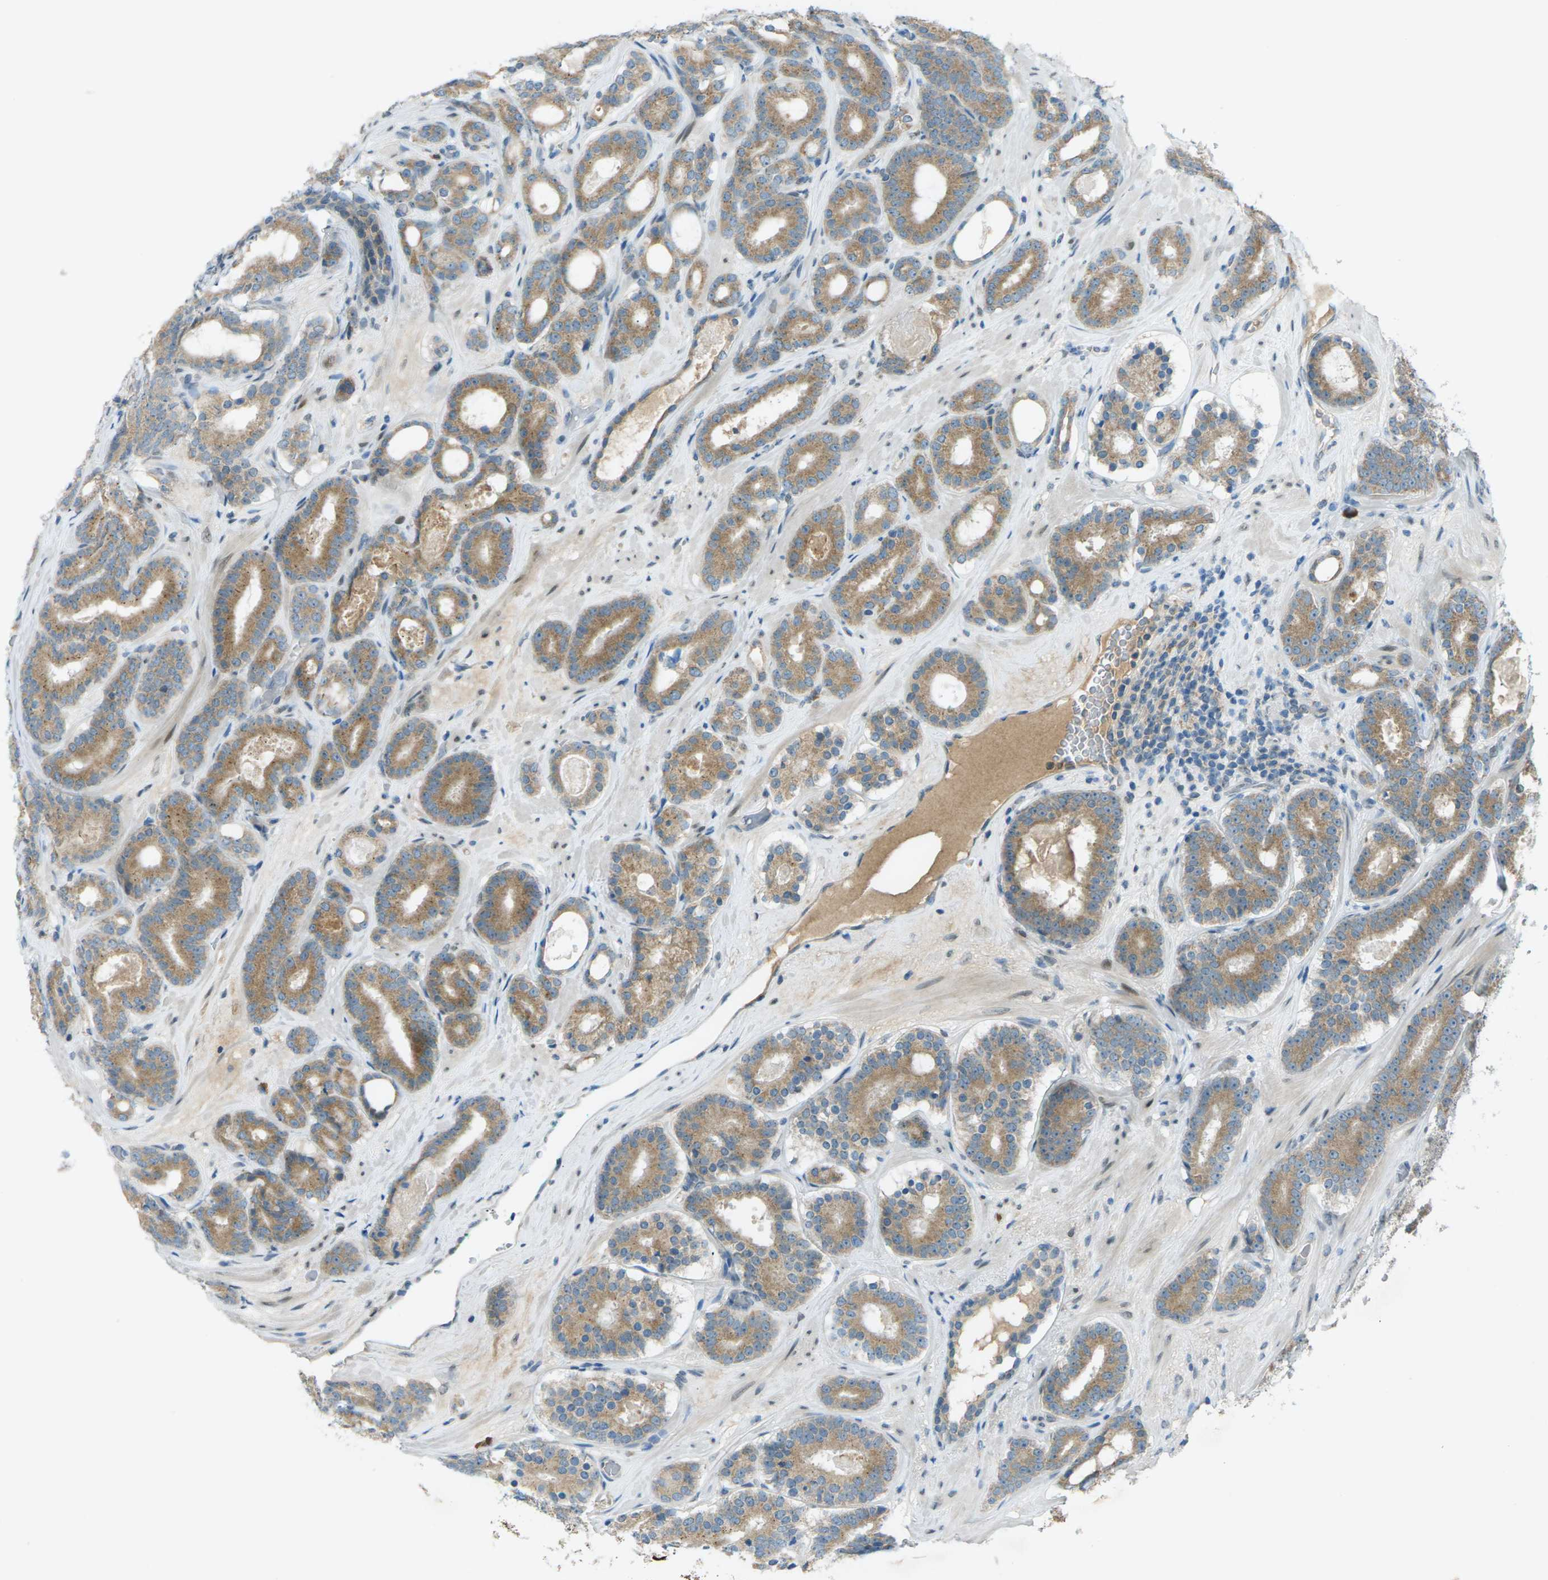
{"staining": {"intensity": "moderate", "quantity": ">75%", "location": "cytoplasmic/membranous"}, "tissue": "prostate cancer", "cell_type": "Tumor cells", "image_type": "cancer", "snomed": [{"axis": "morphology", "description": "Adenocarcinoma, High grade"}, {"axis": "topography", "description": "Prostate"}], "caption": "Immunohistochemistry (DAB (3,3'-diaminobenzidine)) staining of high-grade adenocarcinoma (prostate) displays moderate cytoplasmic/membranous protein expression in approximately >75% of tumor cells. Using DAB (brown) and hematoxylin (blue) stains, captured at high magnification using brightfield microscopy.", "gene": "DYRK1A", "patient": {"sex": "male", "age": 60}}